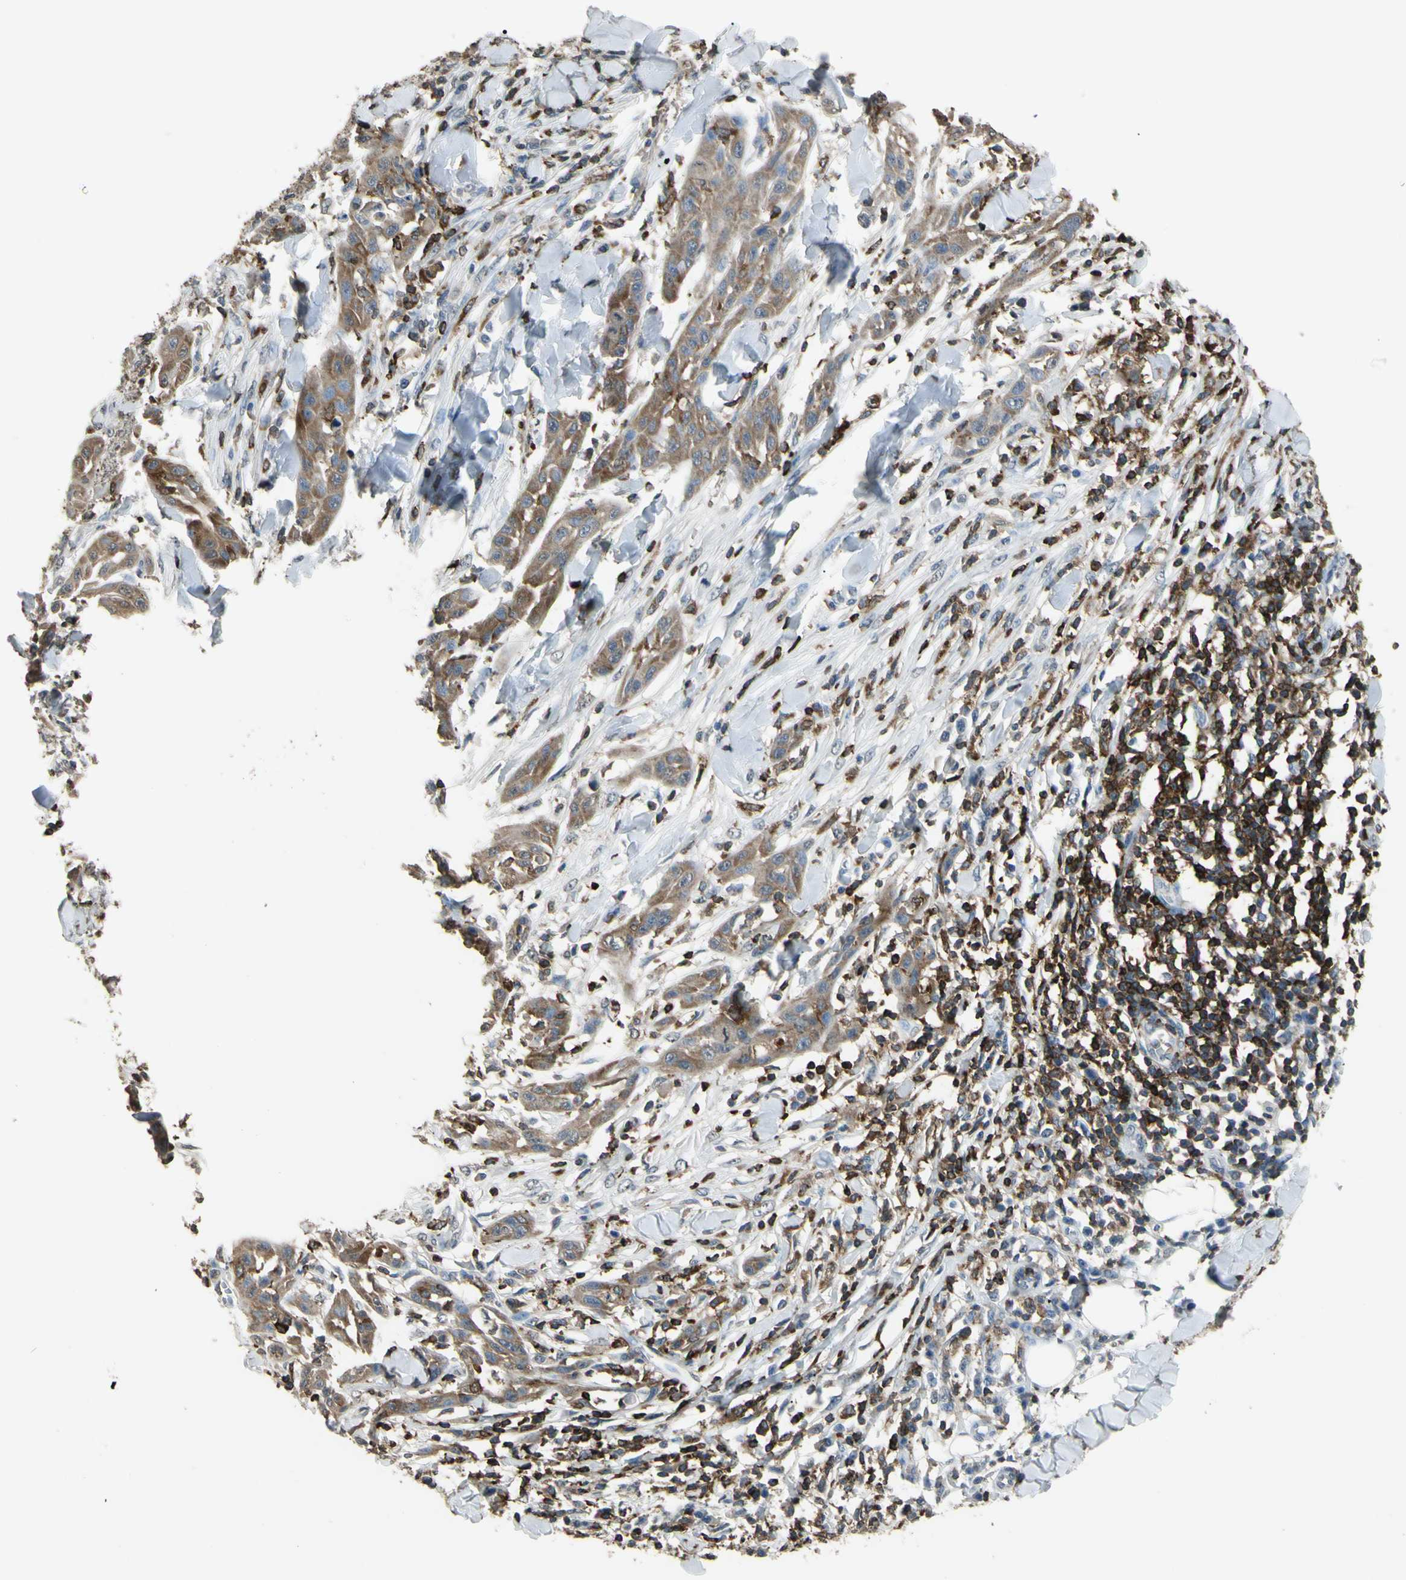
{"staining": {"intensity": "moderate", "quantity": ">75%", "location": "cytoplasmic/membranous"}, "tissue": "skin cancer", "cell_type": "Tumor cells", "image_type": "cancer", "snomed": [{"axis": "morphology", "description": "Squamous cell carcinoma, NOS"}, {"axis": "topography", "description": "Skin"}], "caption": "Approximately >75% of tumor cells in human squamous cell carcinoma (skin) exhibit moderate cytoplasmic/membranous protein expression as visualized by brown immunohistochemical staining.", "gene": "PSTPIP1", "patient": {"sex": "male", "age": 24}}